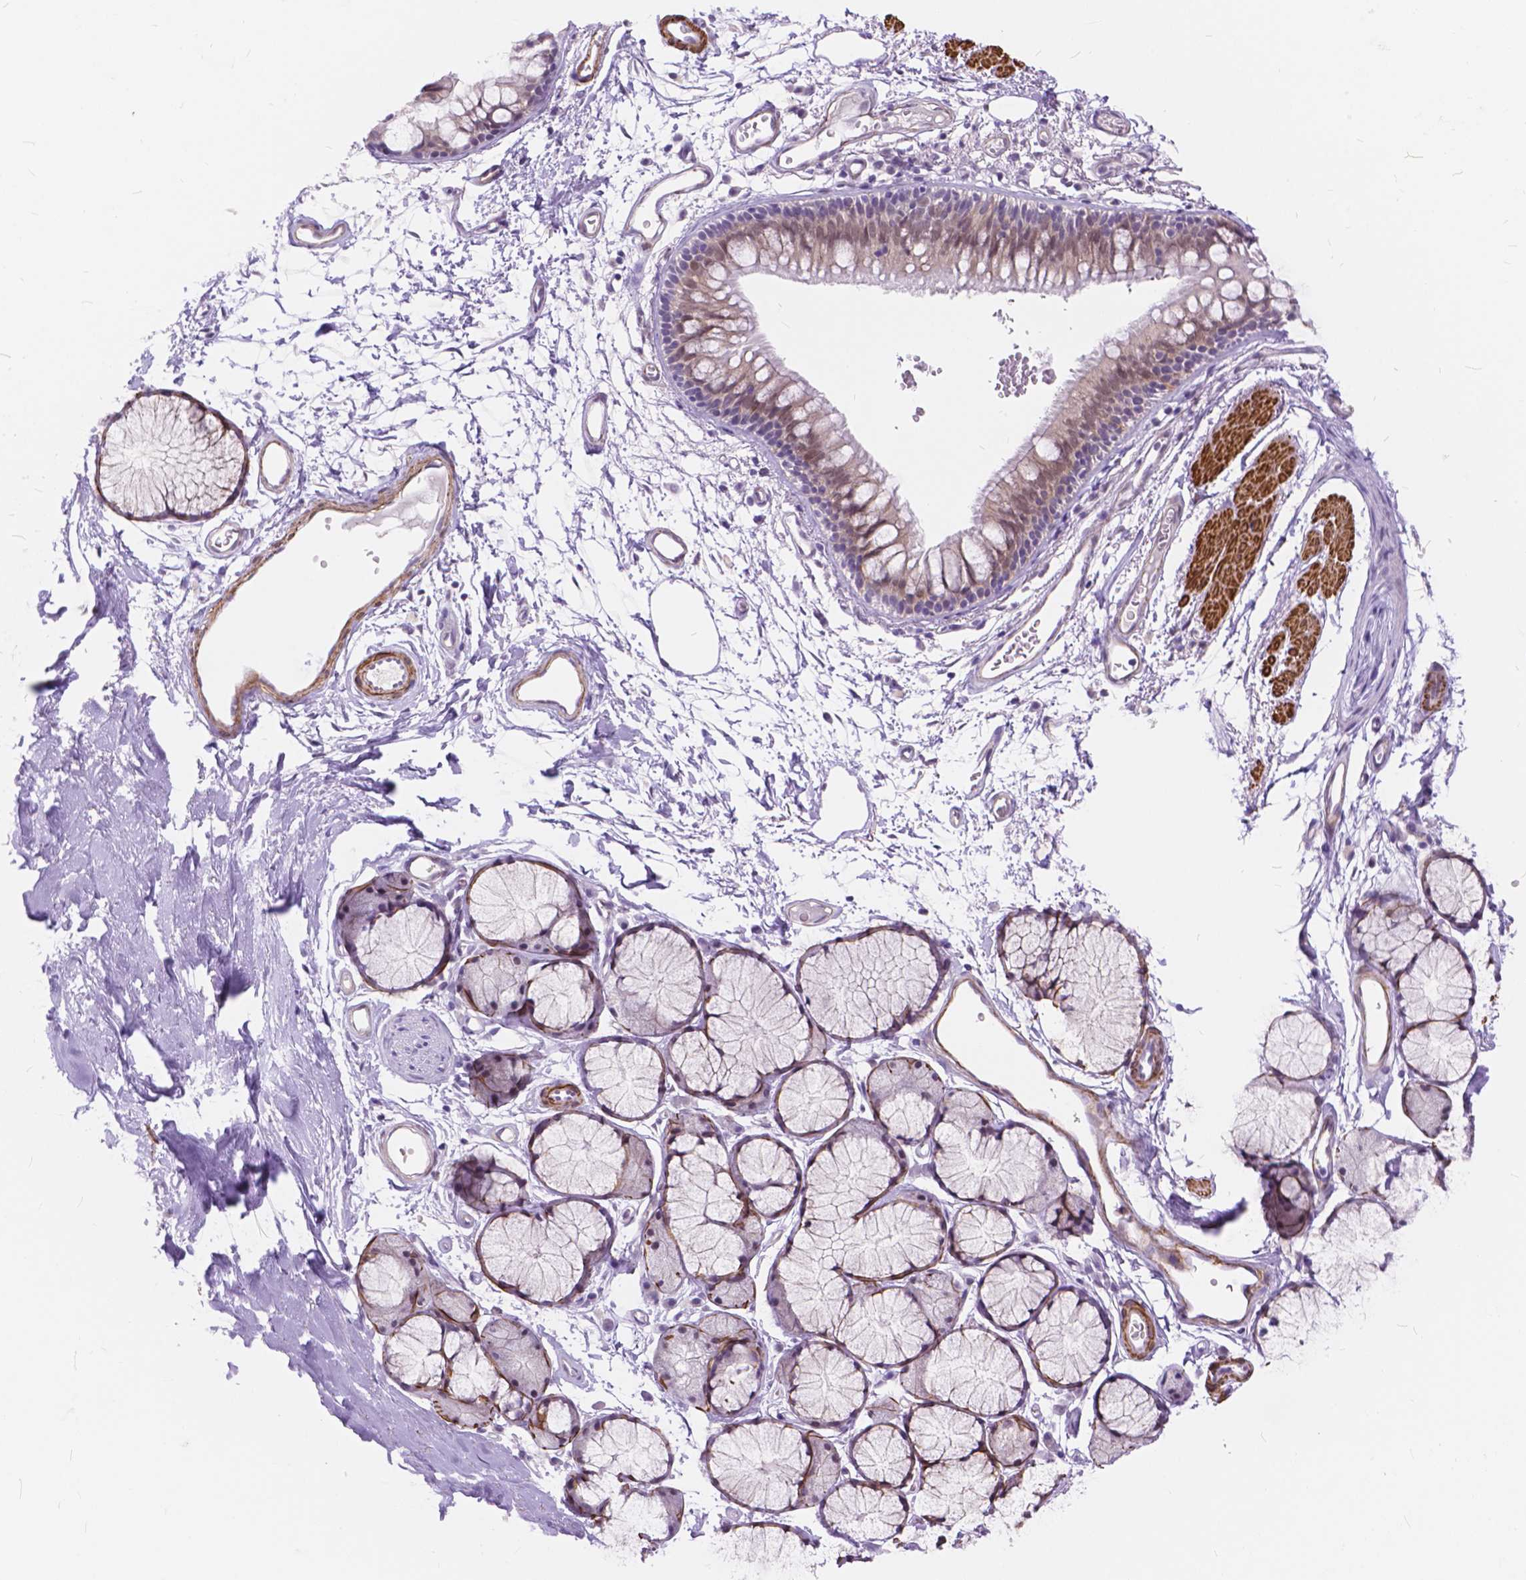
{"staining": {"intensity": "negative", "quantity": "none", "location": "none"}, "tissue": "soft tissue", "cell_type": "Fibroblasts", "image_type": "normal", "snomed": [{"axis": "morphology", "description": "Normal tissue, NOS"}, {"axis": "topography", "description": "Cartilage tissue"}, {"axis": "topography", "description": "Bronchus"}], "caption": "Immunohistochemical staining of normal human soft tissue exhibits no significant staining in fibroblasts.", "gene": "MAN2C1", "patient": {"sex": "female", "age": 79}}